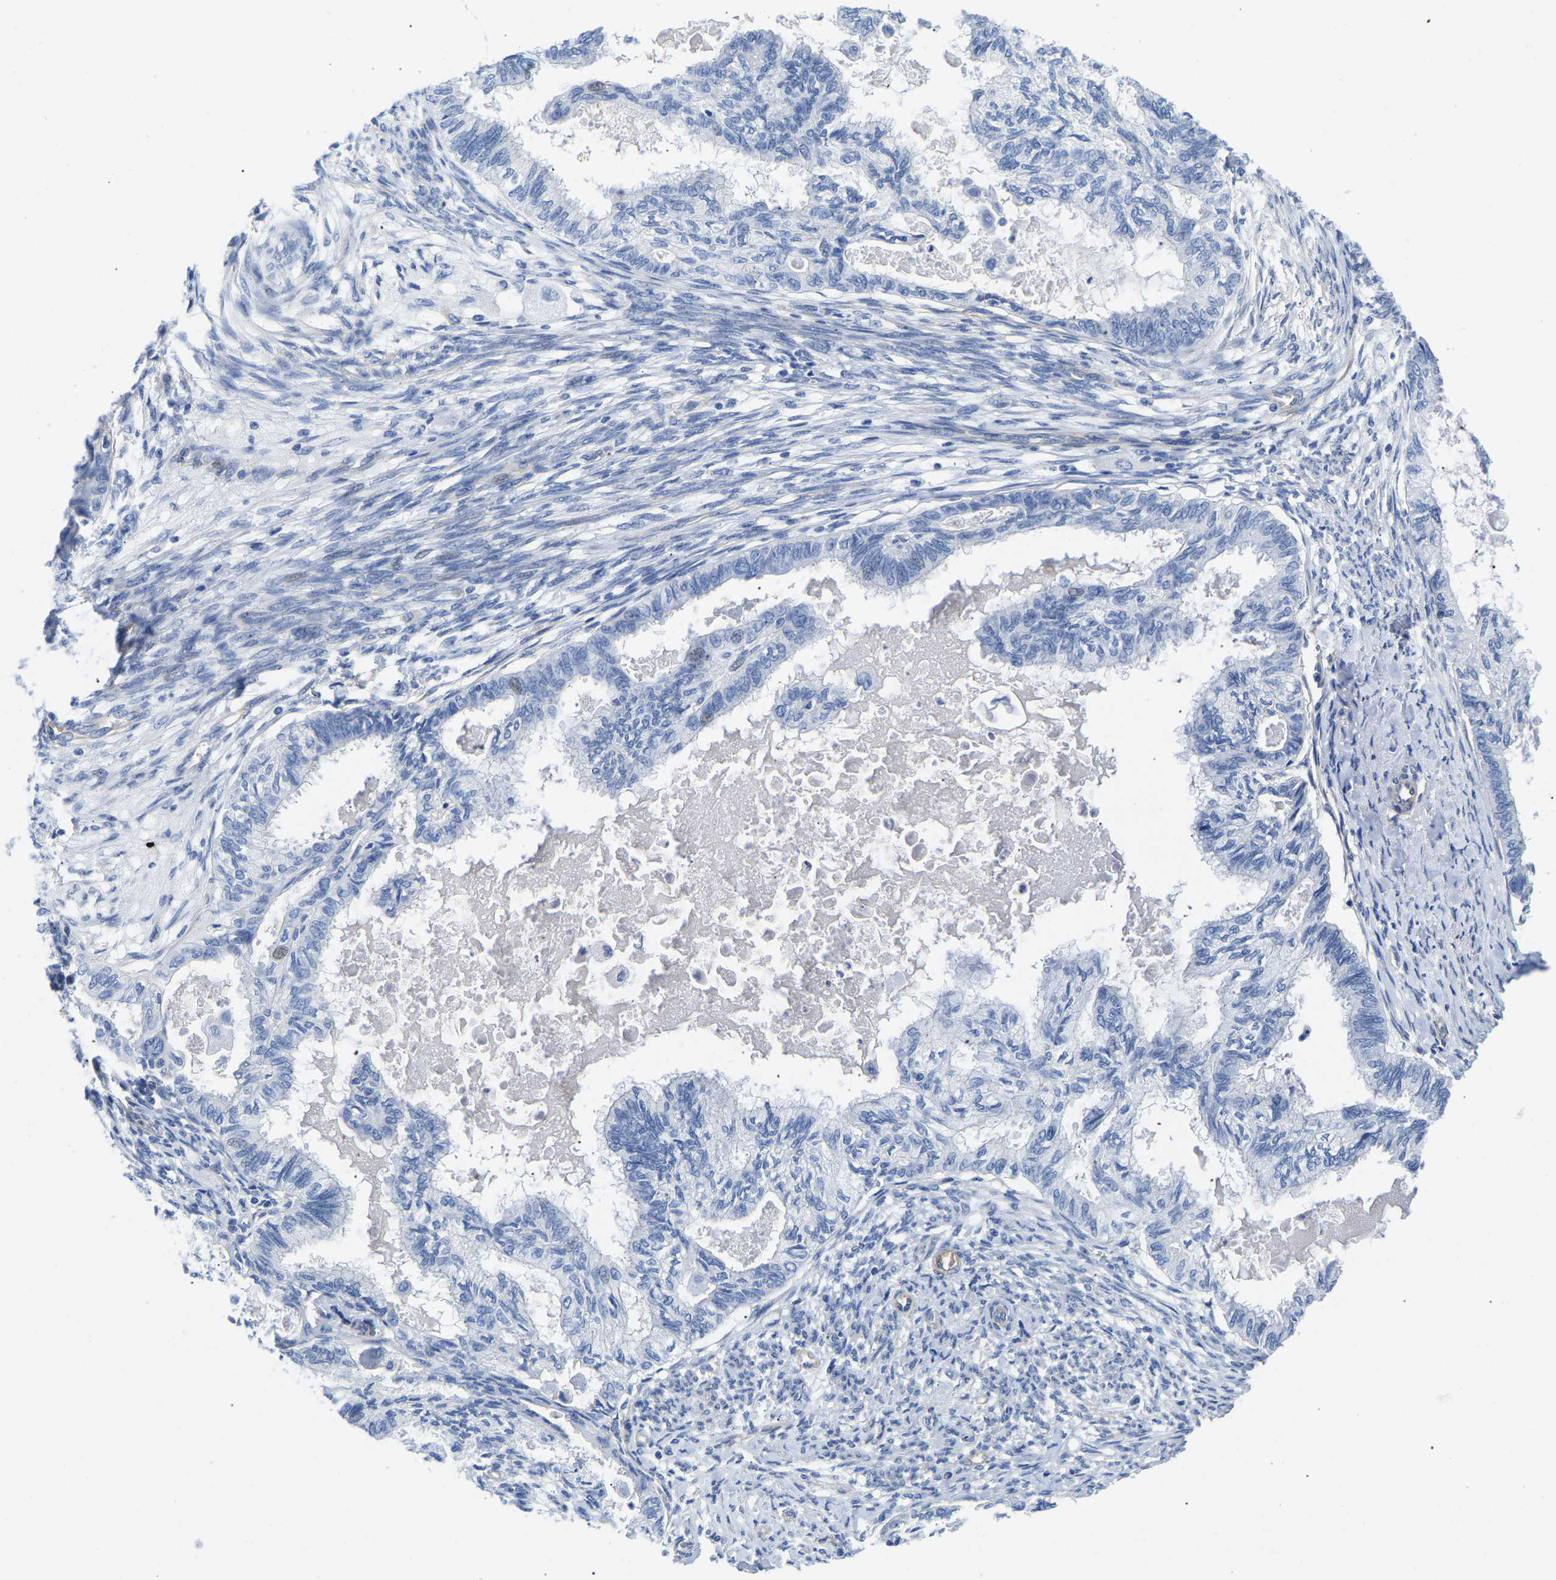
{"staining": {"intensity": "negative", "quantity": "none", "location": "none"}, "tissue": "cervical cancer", "cell_type": "Tumor cells", "image_type": "cancer", "snomed": [{"axis": "morphology", "description": "Normal tissue, NOS"}, {"axis": "morphology", "description": "Adenocarcinoma, NOS"}, {"axis": "topography", "description": "Cervix"}, {"axis": "topography", "description": "Endometrium"}], "caption": "This image is of cervical cancer (adenocarcinoma) stained with immunohistochemistry (IHC) to label a protein in brown with the nuclei are counter-stained blue. There is no staining in tumor cells. (Brightfield microscopy of DAB immunohistochemistry (IHC) at high magnification).", "gene": "UPK3A", "patient": {"sex": "female", "age": 86}}